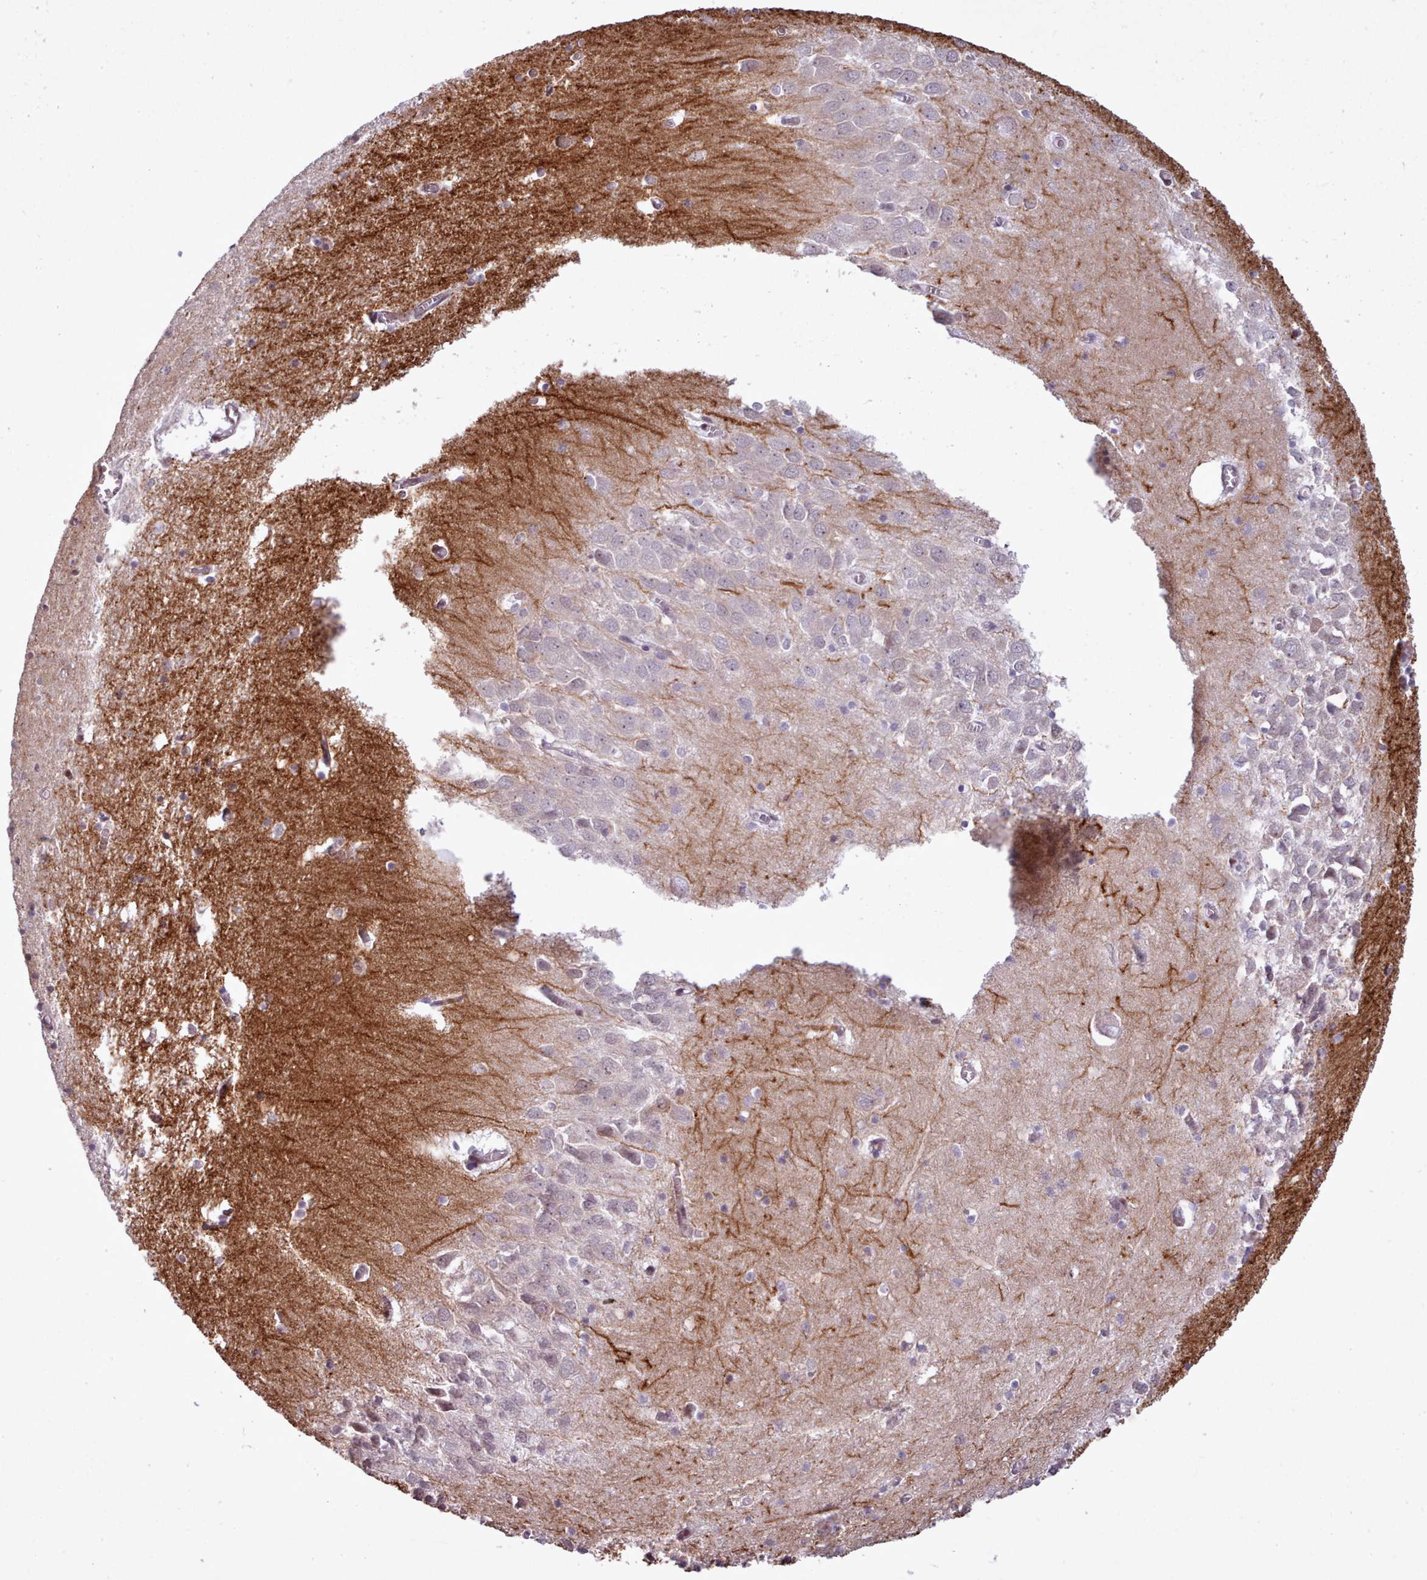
{"staining": {"intensity": "negative", "quantity": "none", "location": "none"}, "tissue": "hippocampus", "cell_type": "Glial cells", "image_type": "normal", "snomed": [{"axis": "morphology", "description": "Normal tissue, NOS"}, {"axis": "topography", "description": "Hippocampus"}], "caption": "High power microscopy image of an immunohistochemistry (IHC) image of unremarkable hippocampus, revealing no significant staining in glial cells. (DAB IHC visualized using brightfield microscopy, high magnification).", "gene": "BDKRB2", "patient": {"sex": "male", "age": 70}}